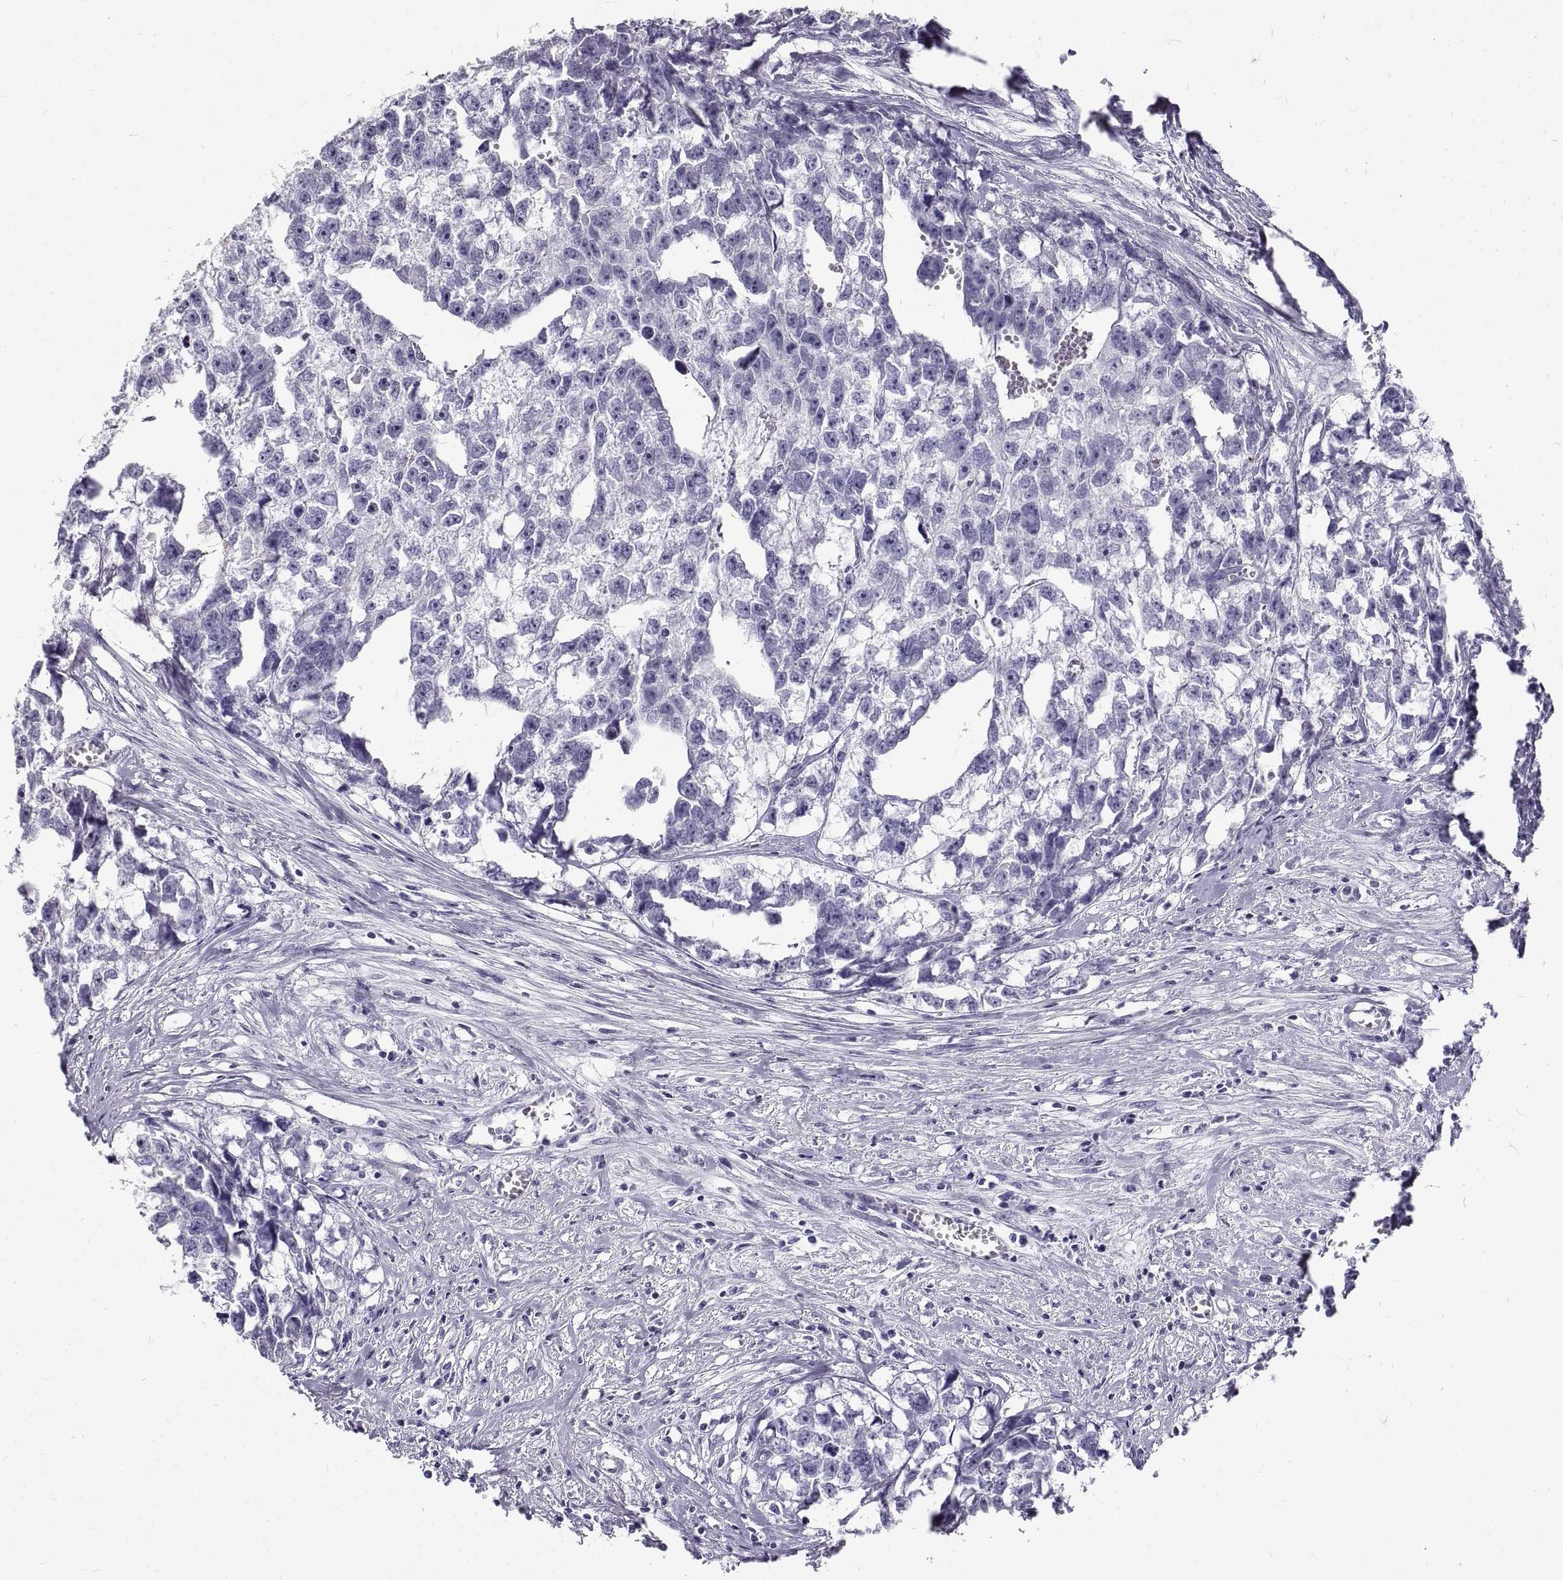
{"staining": {"intensity": "negative", "quantity": "none", "location": "none"}, "tissue": "testis cancer", "cell_type": "Tumor cells", "image_type": "cancer", "snomed": [{"axis": "morphology", "description": "Carcinoma, Embryonal, NOS"}, {"axis": "morphology", "description": "Teratoma, malignant, NOS"}, {"axis": "topography", "description": "Testis"}], "caption": "Photomicrograph shows no significant protein staining in tumor cells of testis cancer.", "gene": "GNG12", "patient": {"sex": "male", "age": 44}}